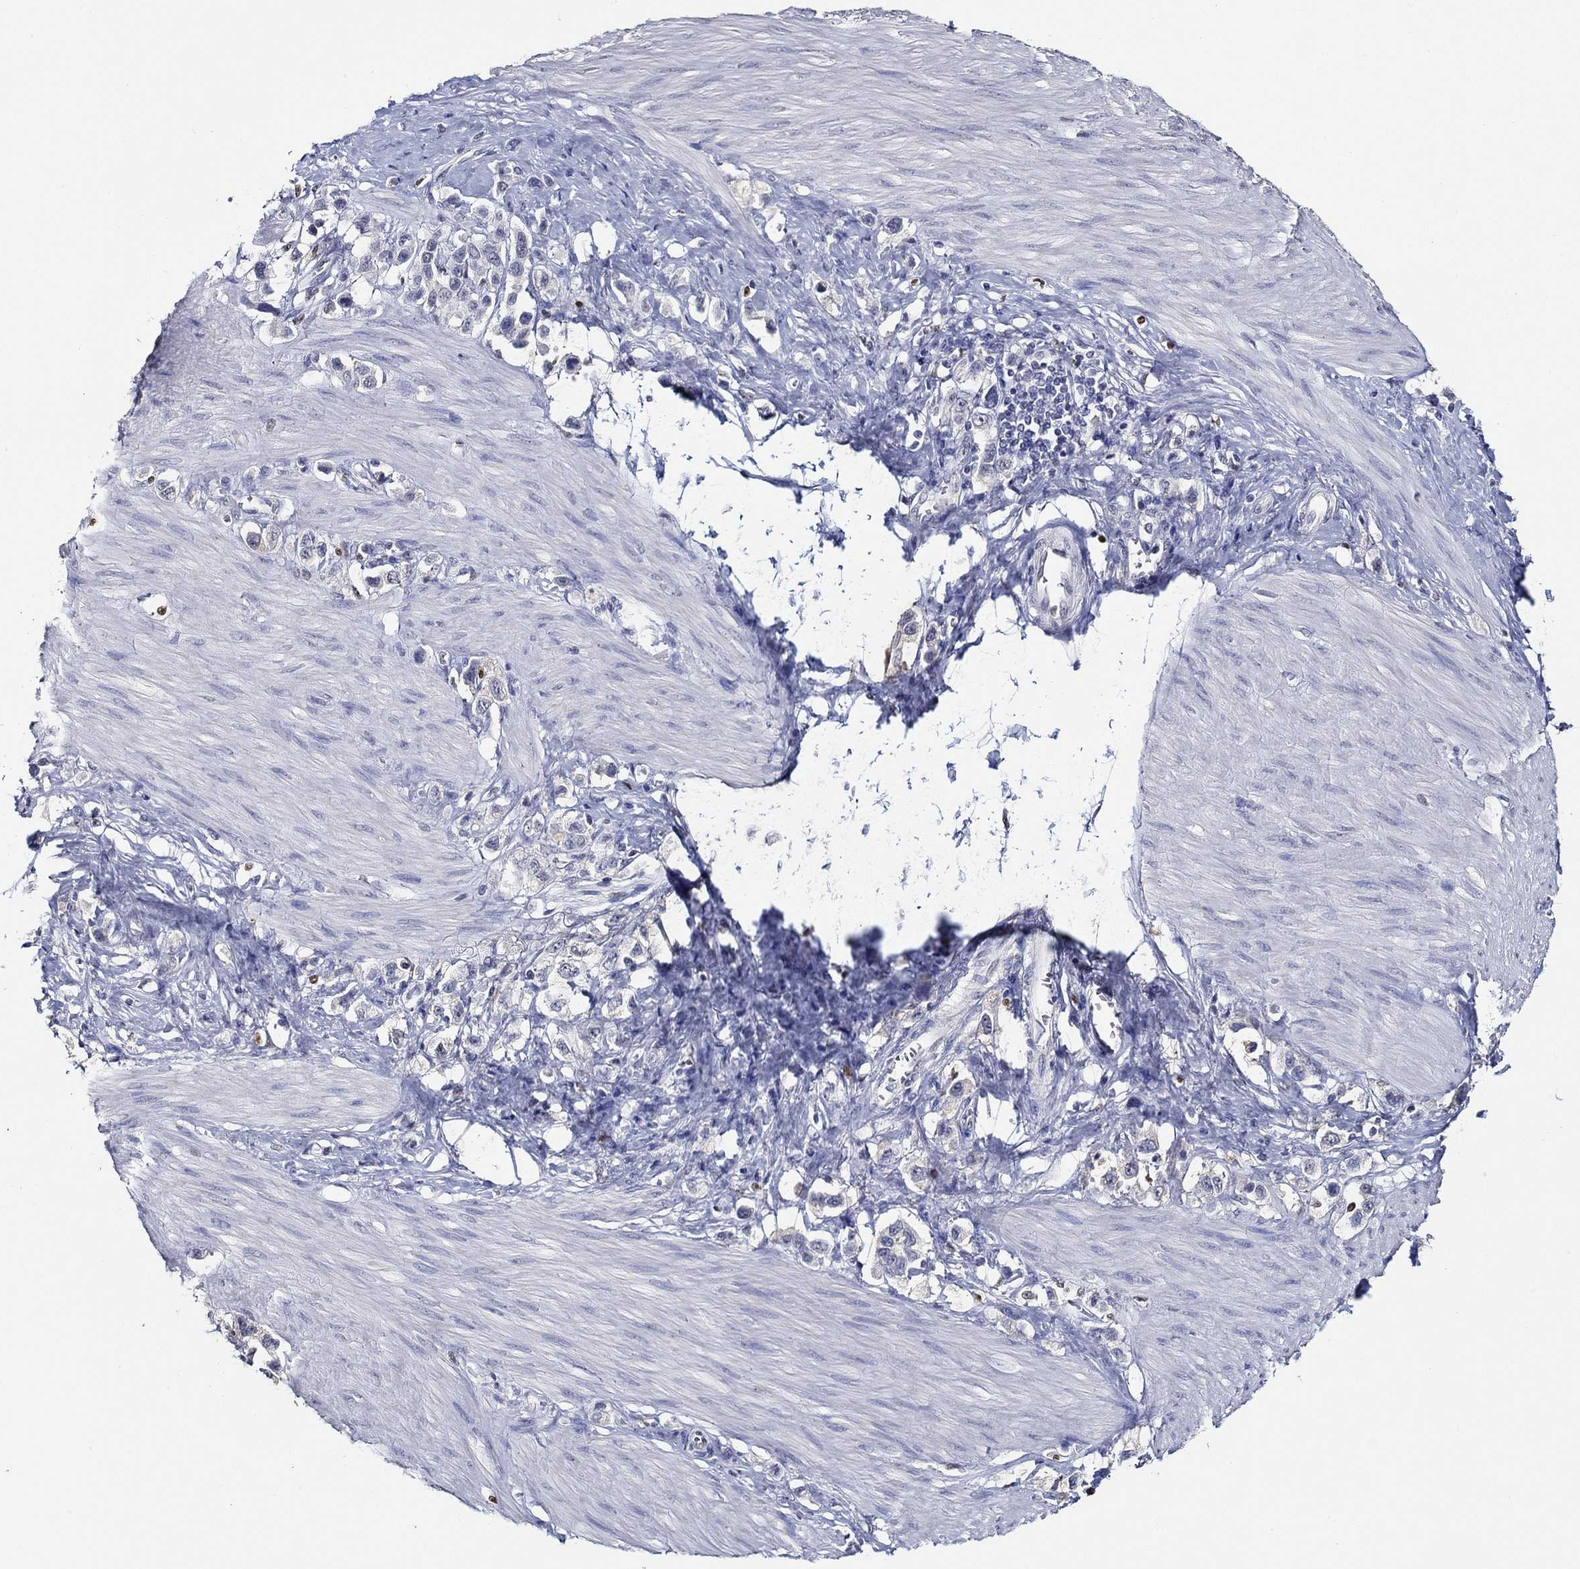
{"staining": {"intensity": "negative", "quantity": "none", "location": "none"}, "tissue": "stomach cancer", "cell_type": "Tumor cells", "image_type": "cancer", "snomed": [{"axis": "morphology", "description": "Normal tissue, NOS"}, {"axis": "morphology", "description": "Adenocarcinoma, NOS"}, {"axis": "morphology", "description": "Adenocarcinoma, High grade"}, {"axis": "topography", "description": "Stomach, upper"}, {"axis": "topography", "description": "Stomach"}], "caption": "Tumor cells are negative for brown protein staining in adenocarcinoma (stomach). Brightfield microscopy of immunohistochemistry stained with DAB (brown) and hematoxylin (blue), captured at high magnification.", "gene": "GATA2", "patient": {"sex": "female", "age": 65}}